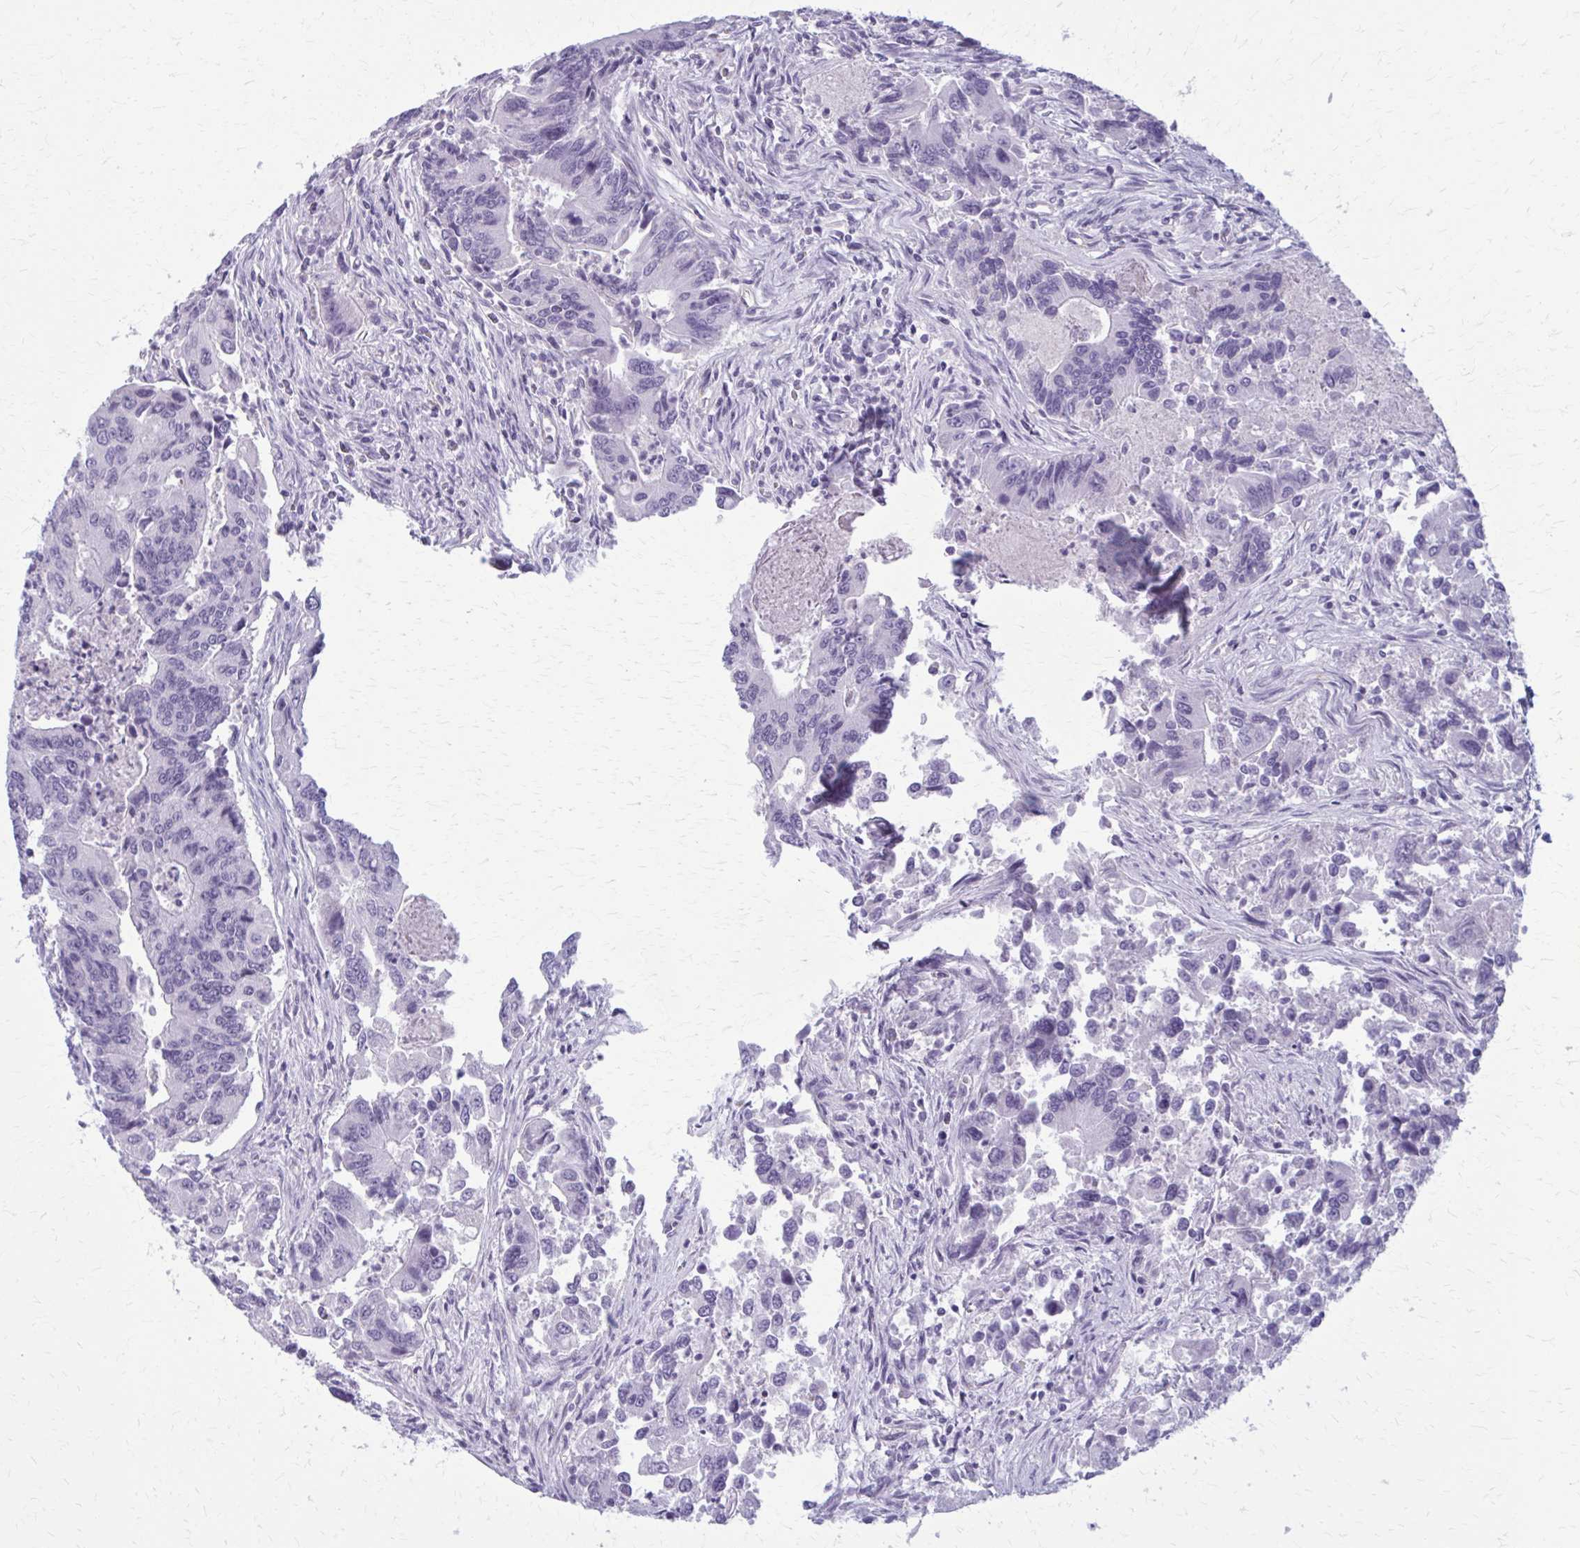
{"staining": {"intensity": "negative", "quantity": "none", "location": "none"}, "tissue": "colorectal cancer", "cell_type": "Tumor cells", "image_type": "cancer", "snomed": [{"axis": "morphology", "description": "Adenocarcinoma, NOS"}, {"axis": "topography", "description": "Colon"}], "caption": "An immunohistochemistry photomicrograph of colorectal cancer is shown. There is no staining in tumor cells of colorectal cancer.", "gene": "CASQ2", "patient": {"sex": "female", "age": 67}}